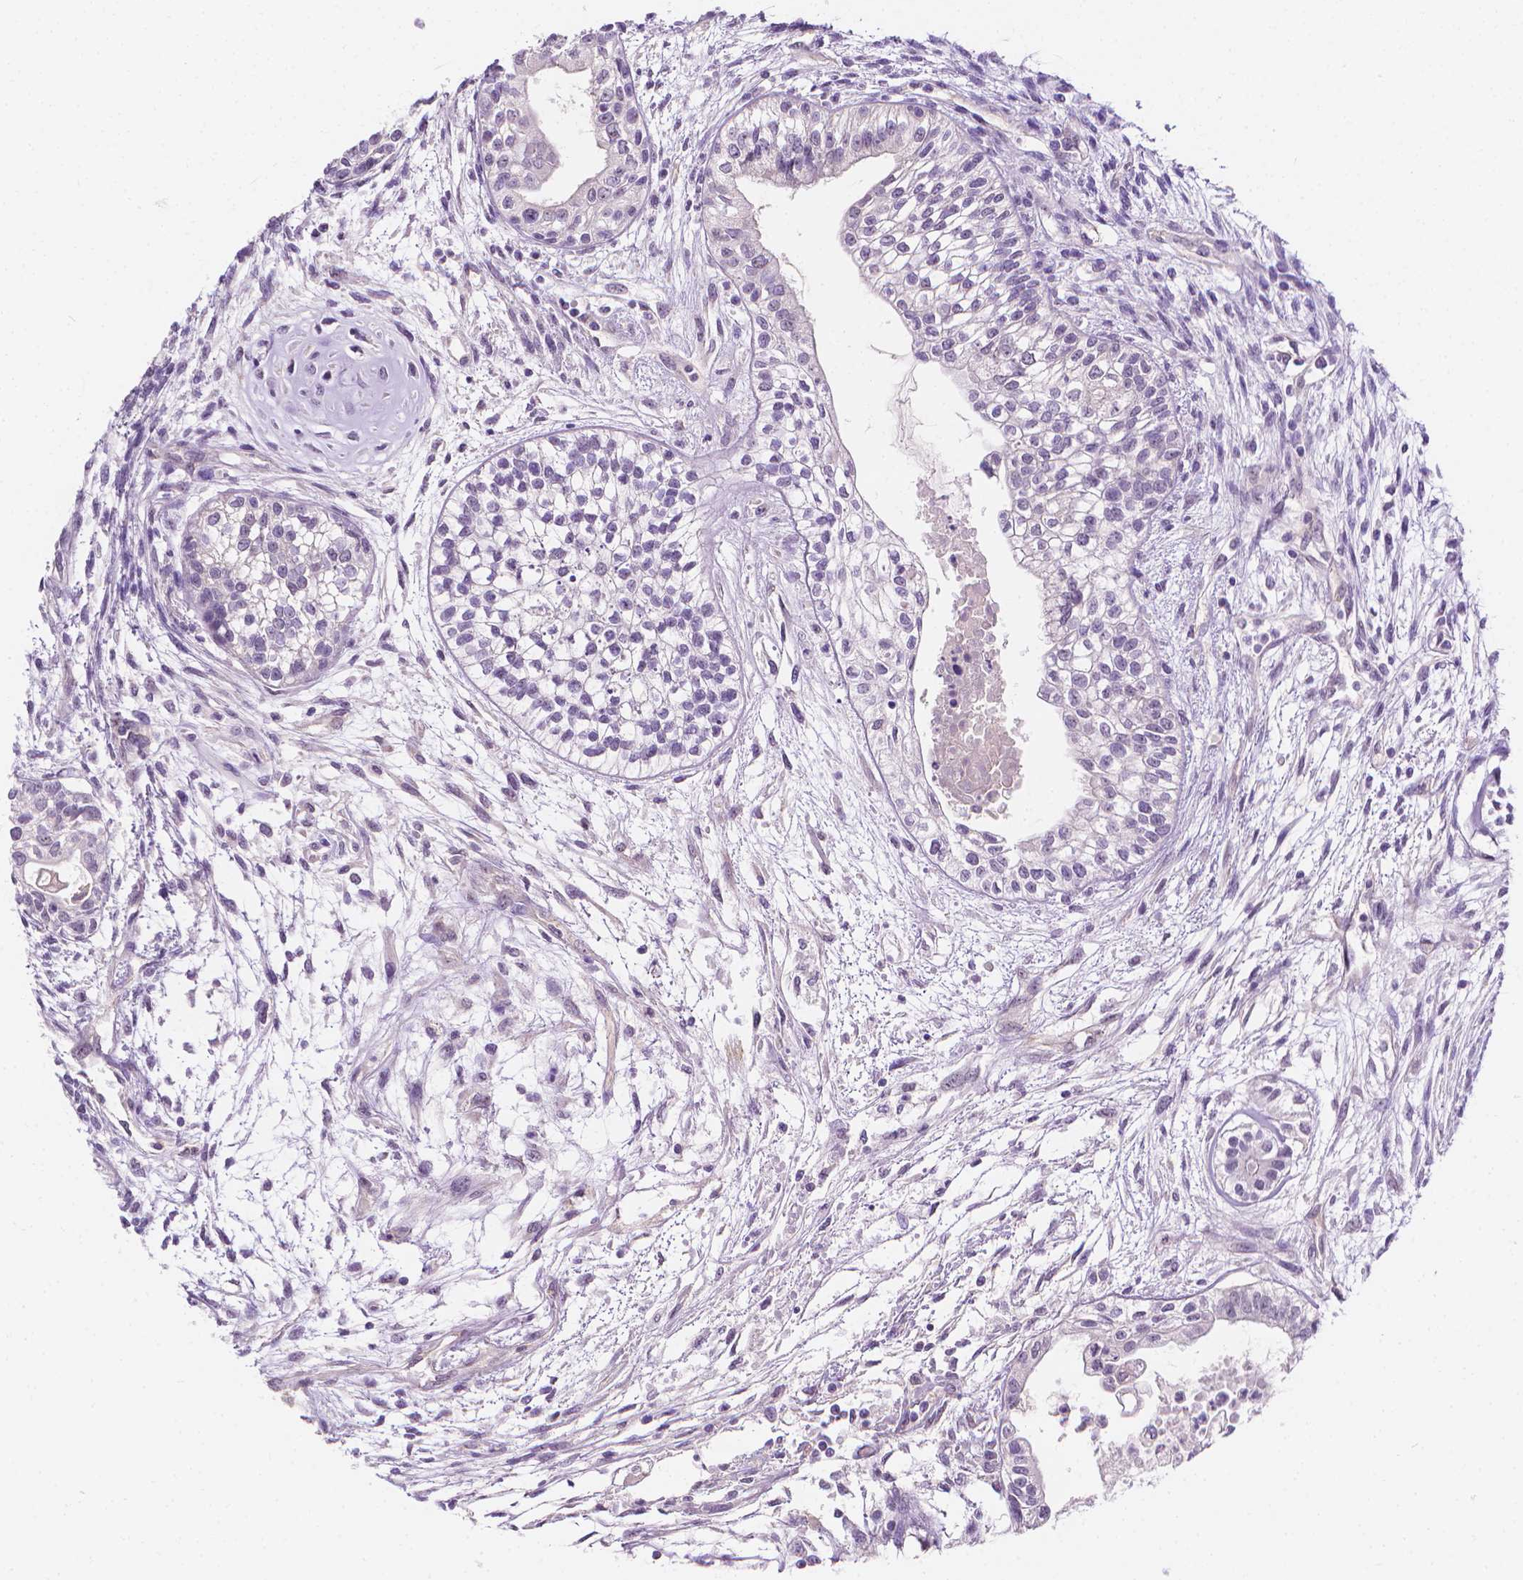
{"staining": {"intensity": "negative", "quantity": "none", "location": "none"}, "tissue": "testis cancer", "cell_type": "Tumor cells", "image_type": "cancer", "snomed": [{"axis": "morphology", "description": "Carcinoma, Embryonal, NOS"}, {"axis": "topography", "description": "Testis"}], "caption": "DAB (3,3'-diaminobenzidine) immunohistochemical staining of testis embryonal carcinoma displays no significant staining in tumor cells. (DAB immunohistochemistry (IHC) visualized using brightfield microscopy, high magnification).", "gene": "FASN", "patient": {"sex": "male", "age": 37}}